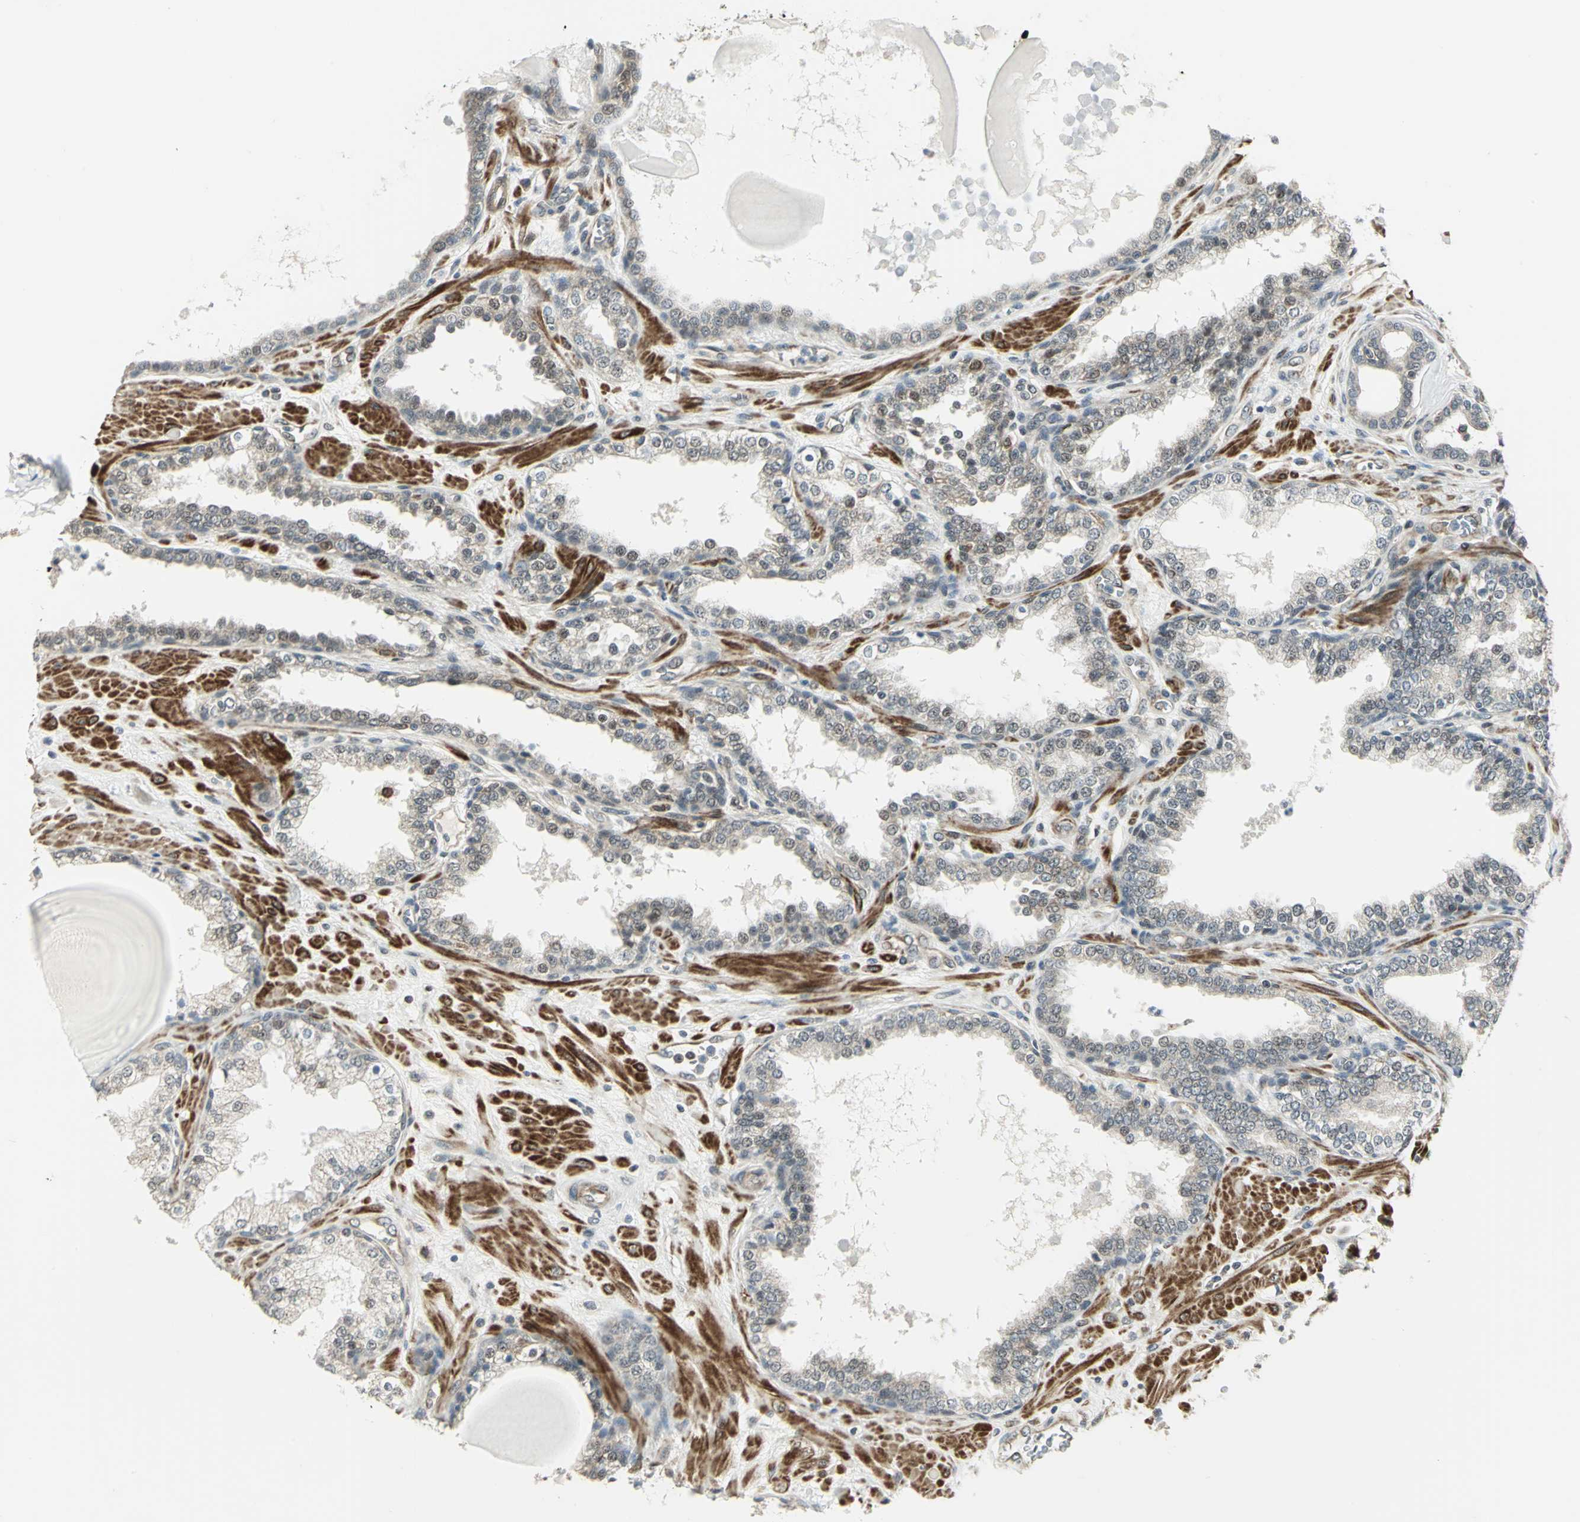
{"staining": {"intensity": "weak", "quantity": "<25%", "location": "cytoplasmic/membranous,nuclear"}, "tissue": "prostate", "cell_type": "Glandular cells", "image_type": "normal", "snomed": [{"axis": "morphology", "description": "Normal tissue, NOS"}, {"axis": "topography", "description": "Prostate"}], "caption": "The photomicrograph exhibits no significant positivity in glandular cells of prostate.", "gene": "PLAGL2", "patient": {"sex": "male", "age": 51}}